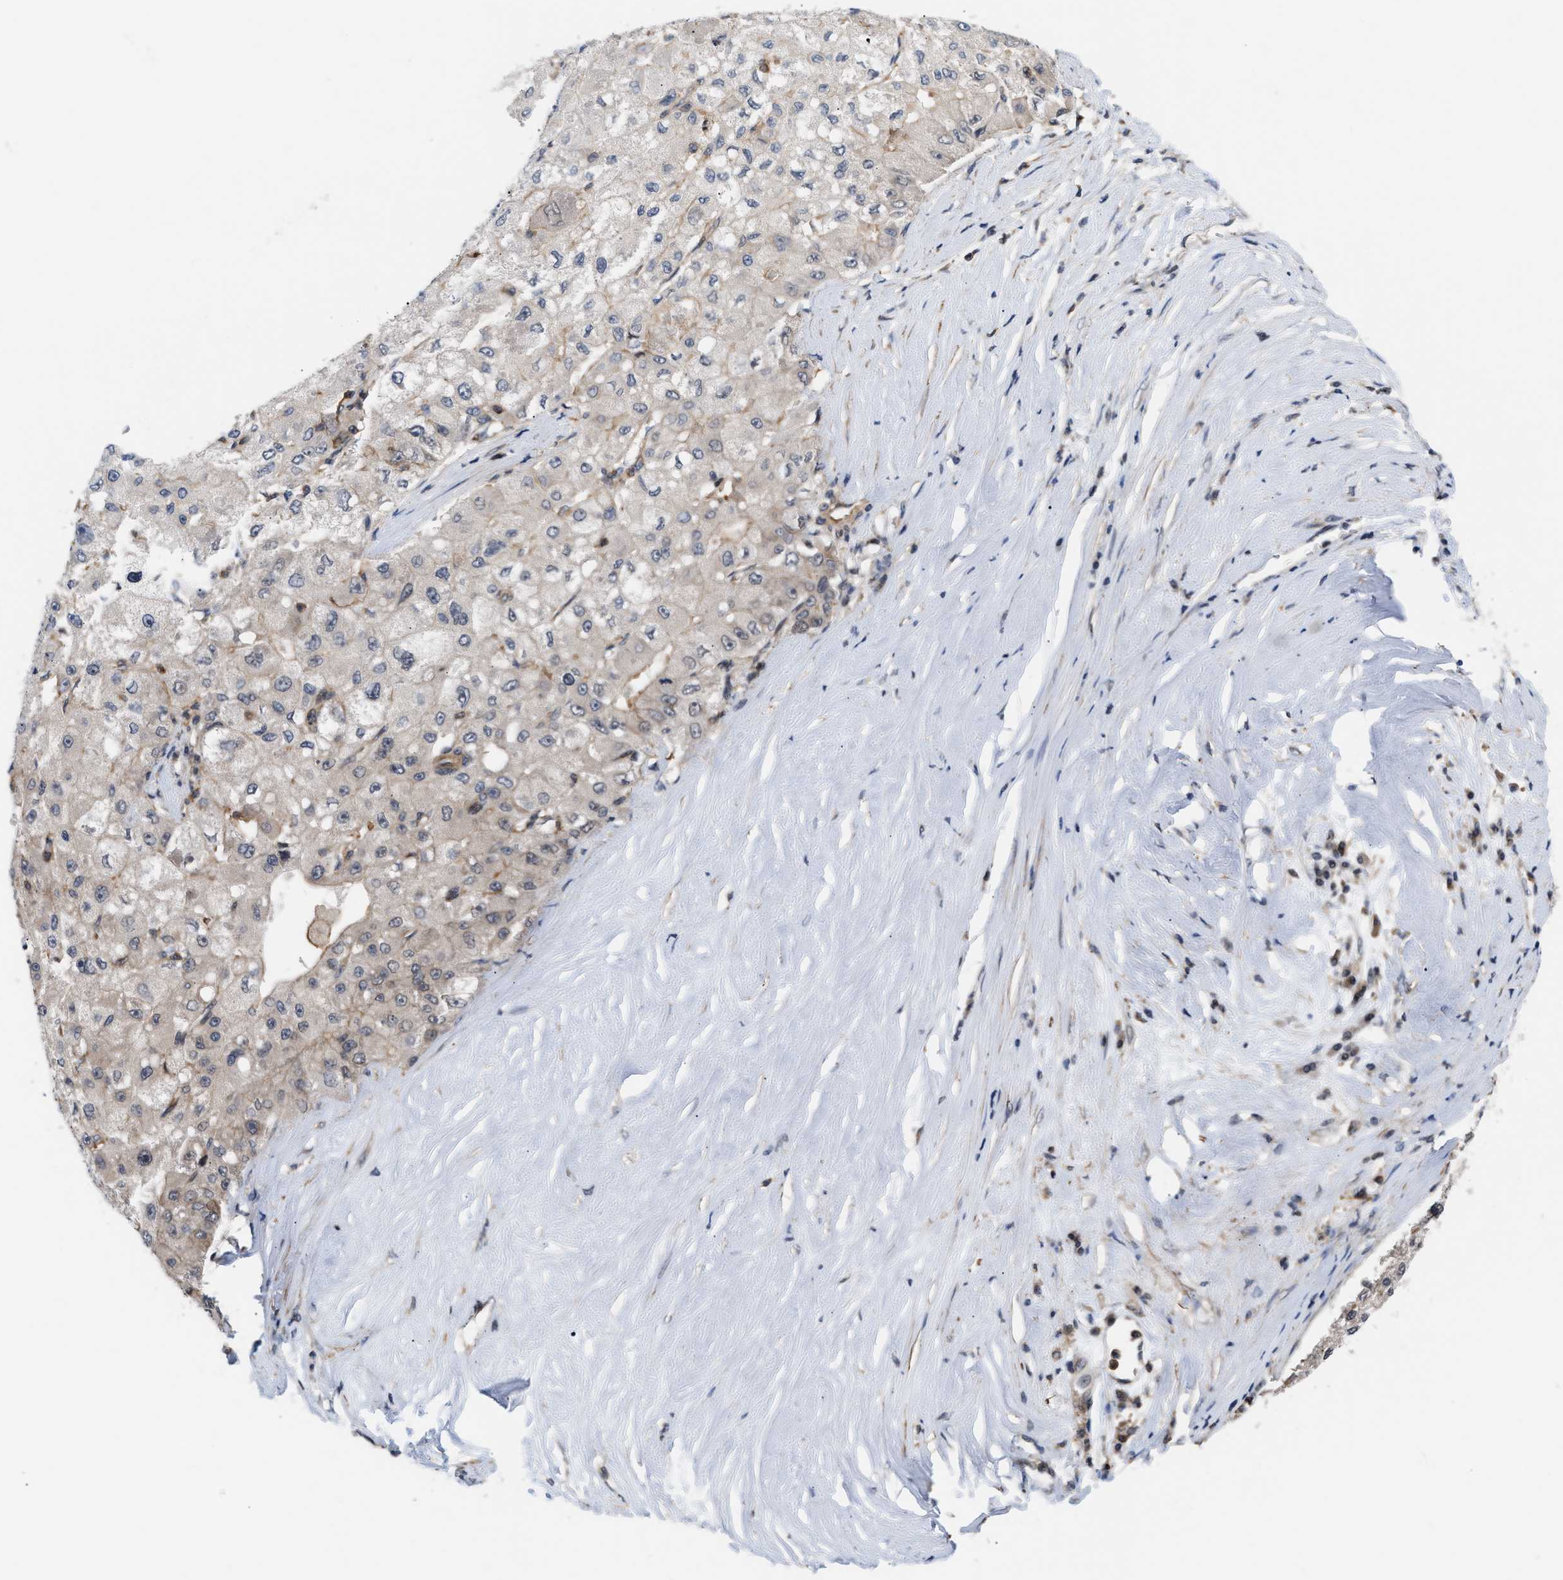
{"staining": {"intensity": "negative", "quantity": "none", "location": "none"}, "tissue": "liver cancer", "cell_type": "Tumor cells", "image_type": "cancer", "snomed": [{"axis": "morphology", "description": "Carcinoma, Hepatocellular, NOS"}, {"axis": "topography", "description": "Liver"}], "caption": "Immunohistochemical staining of liver hepatocellular carcinoma reveals no significant staining in tumor cells.", "gene": "STAU2", "patient": {"sex": "male", "age": 80}}